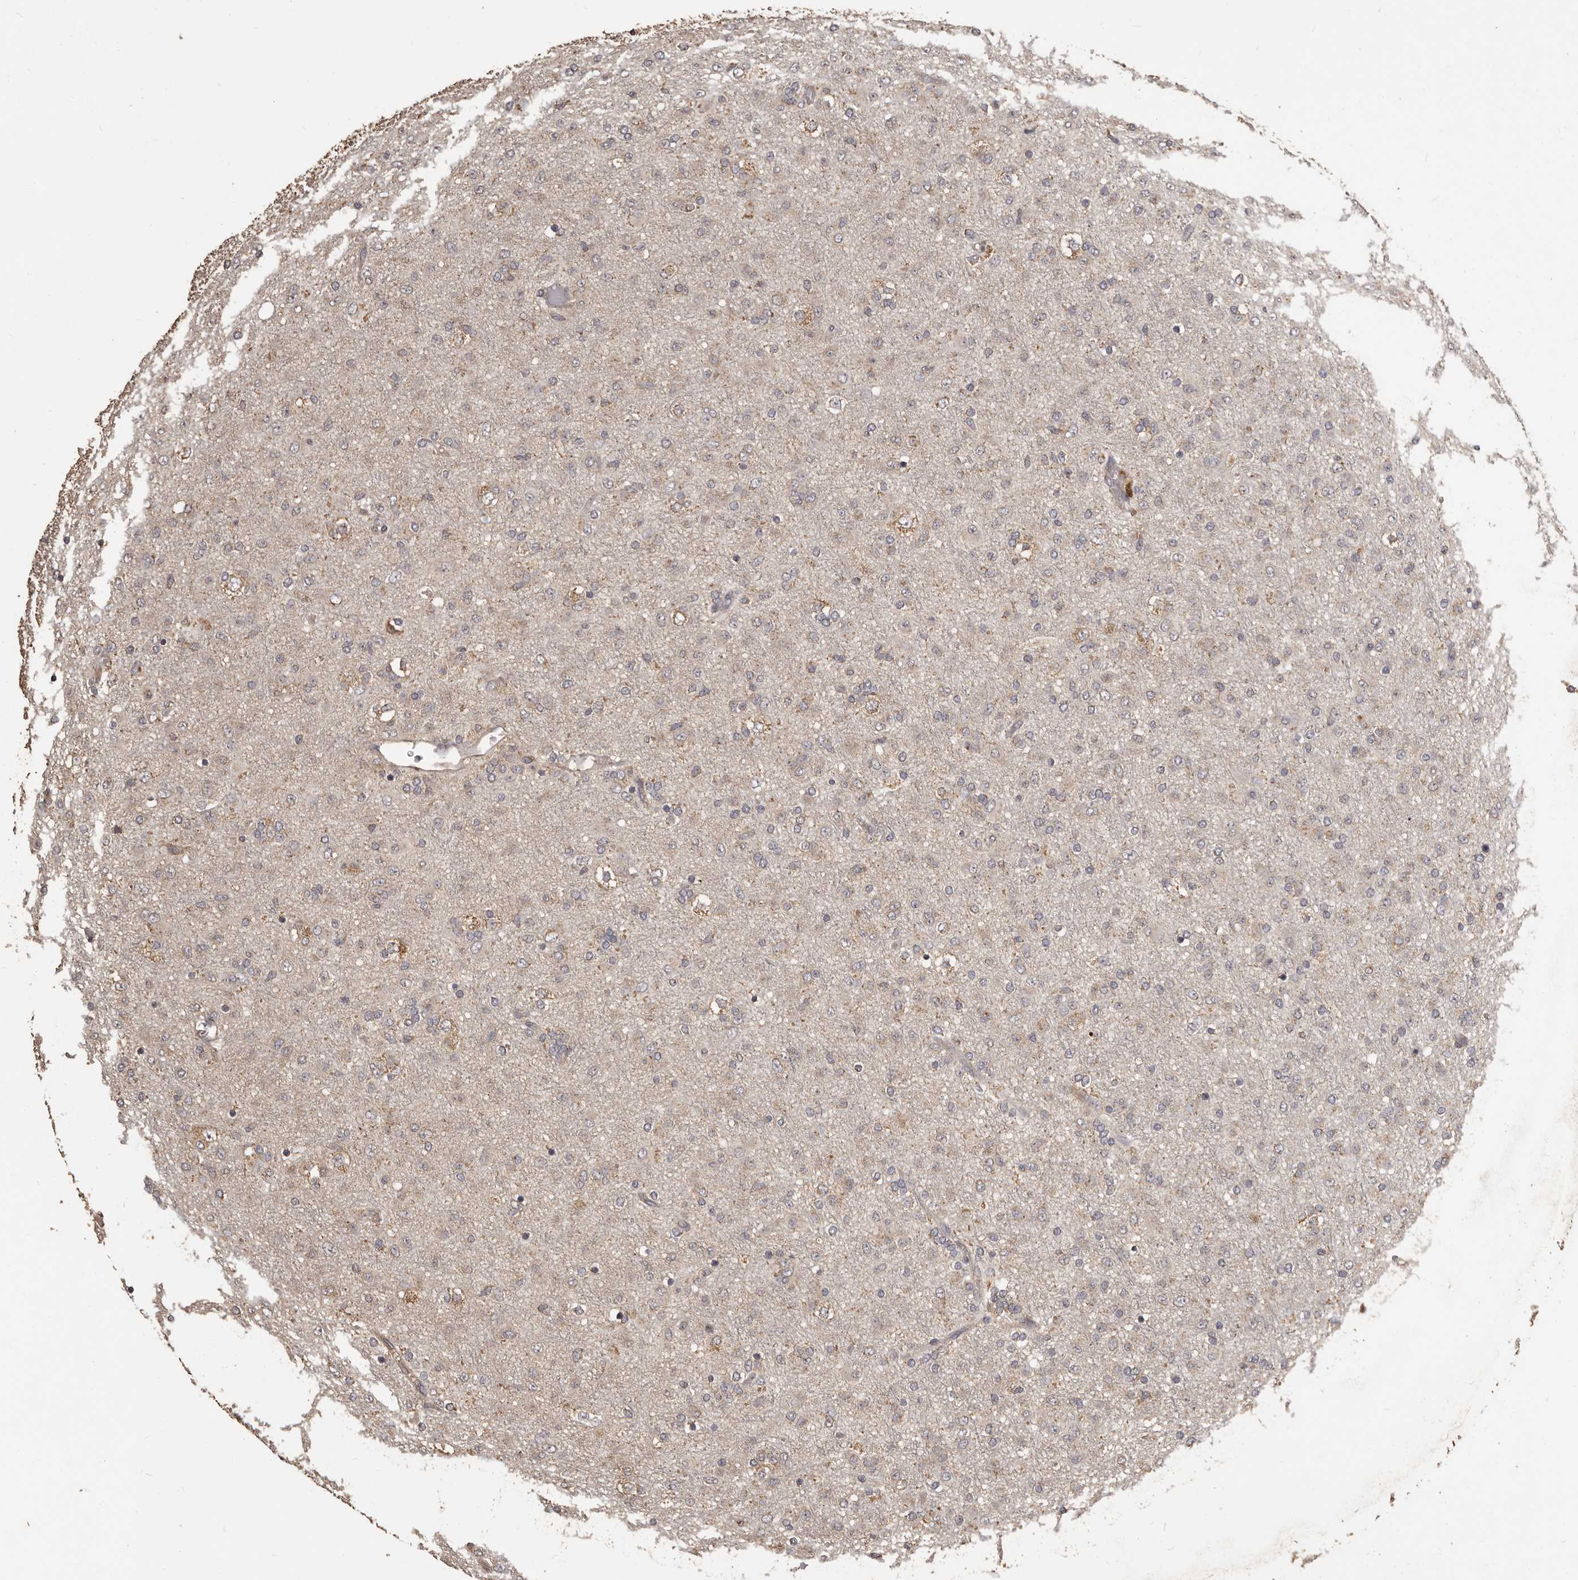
{"staining": {"intensity": "weak", "quantity": "<25%", "location": "cytoplasmic/membranous"}, "tissue": "glioma", "cell_type": "Tumor cells", "image_type": "cancer", "snomed": [{"axis": "morphology", "description": "Glioma, malignant, Low grade"}, {"axis": "topography", "description": "Brain"}], "caption": "There is no significant staining in tumor cells of malignant glioma (low-grade).", "gene": "MGAT5", "patient": {"sex": "male", "age": 65}}